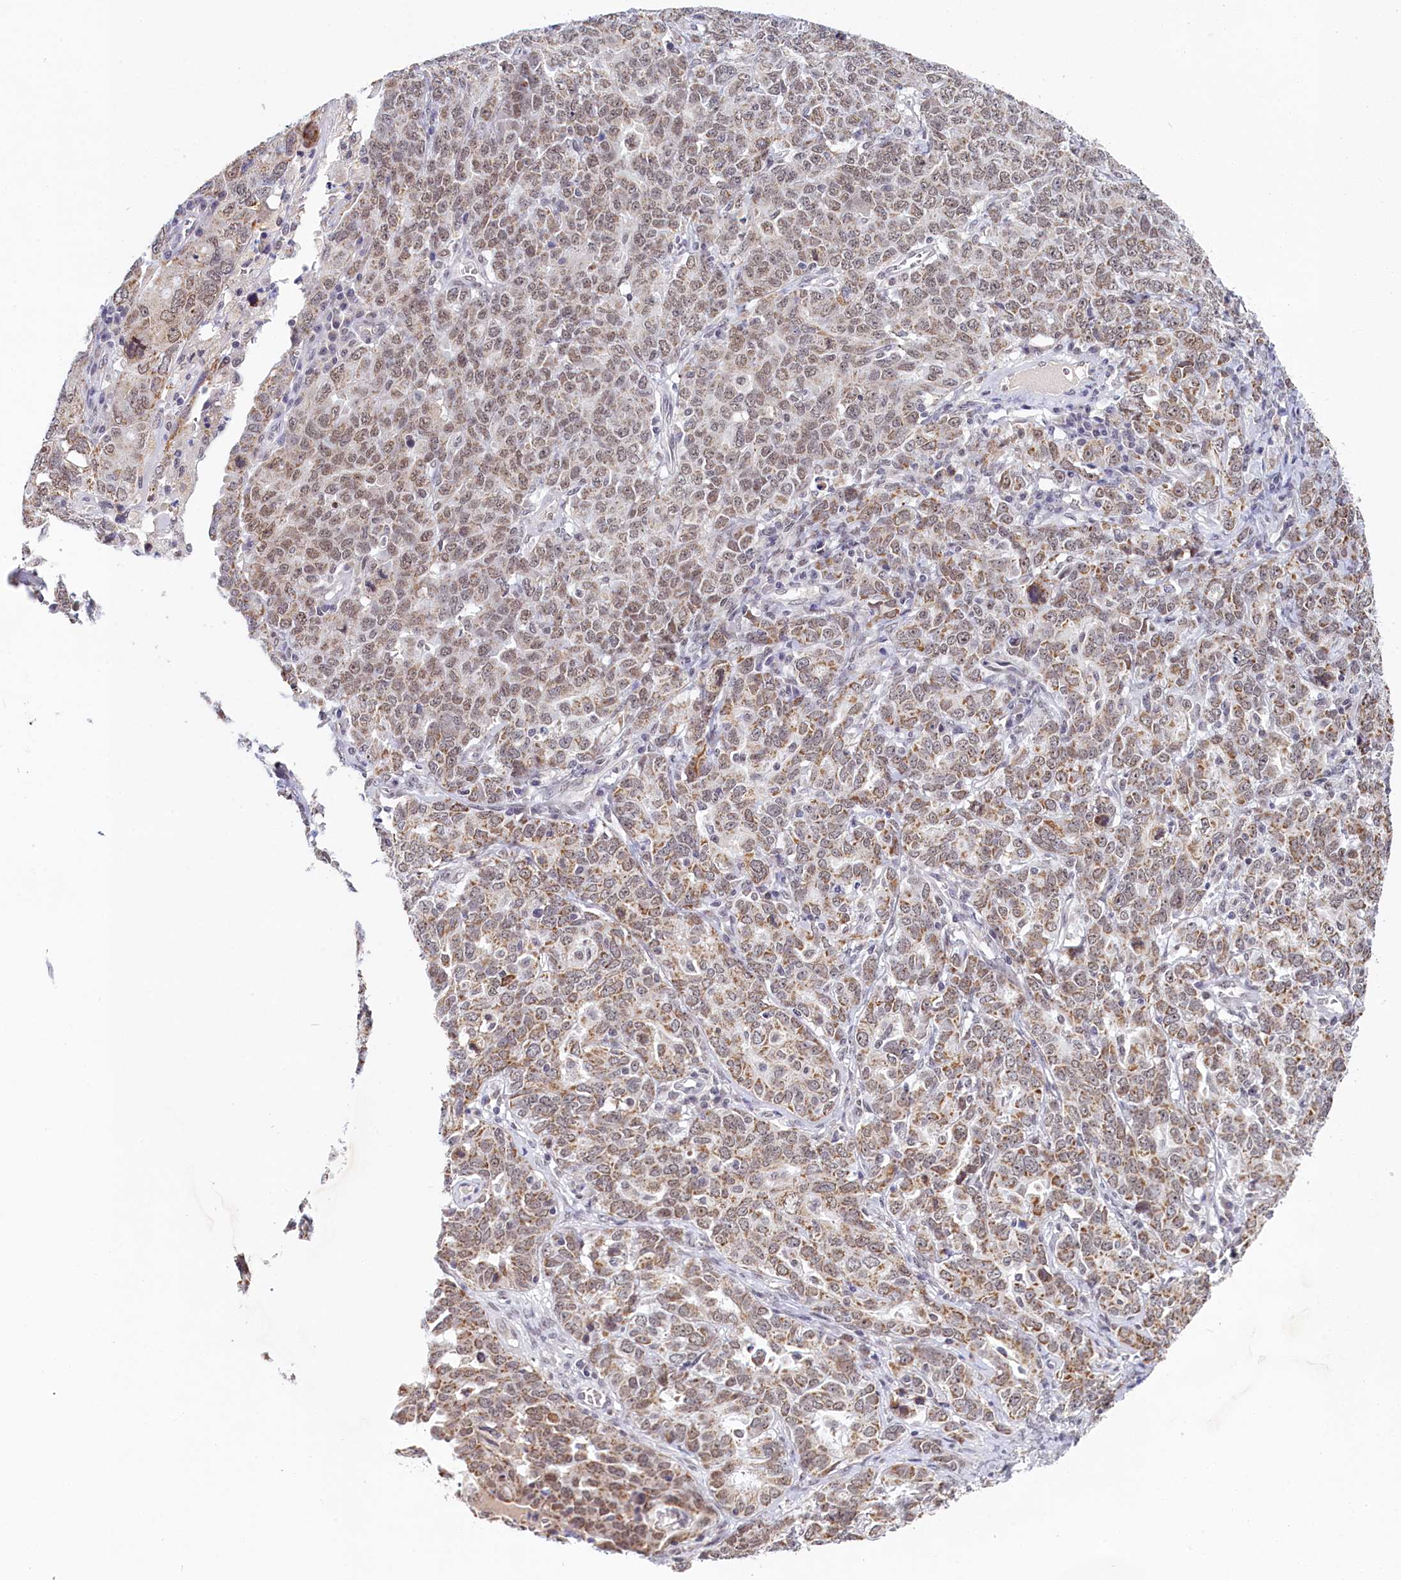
{"staining": {"intensity": "moderate", "quantity": ">75%", "location": "cytoplasmic/membranous,nuclear"}, "tissue": "ovarian cancer", "cell_type": "Tumor cells", "image_type": "cancer", "snomed": [{"axis": "morphology", "description": "Carcinoma, endometroid"}, {"axis": "topography", "description": "Ovary"}], "caption": "This is an image of immunohistochemistry (IHC) staining of ovarian endometroid carcinoma, which shows moderate expression in the cytoplasmic/membranous and nuclear of tumor cells.", "gene": "PPHLN1", "patient": {"sex": "female", "age": 62}}